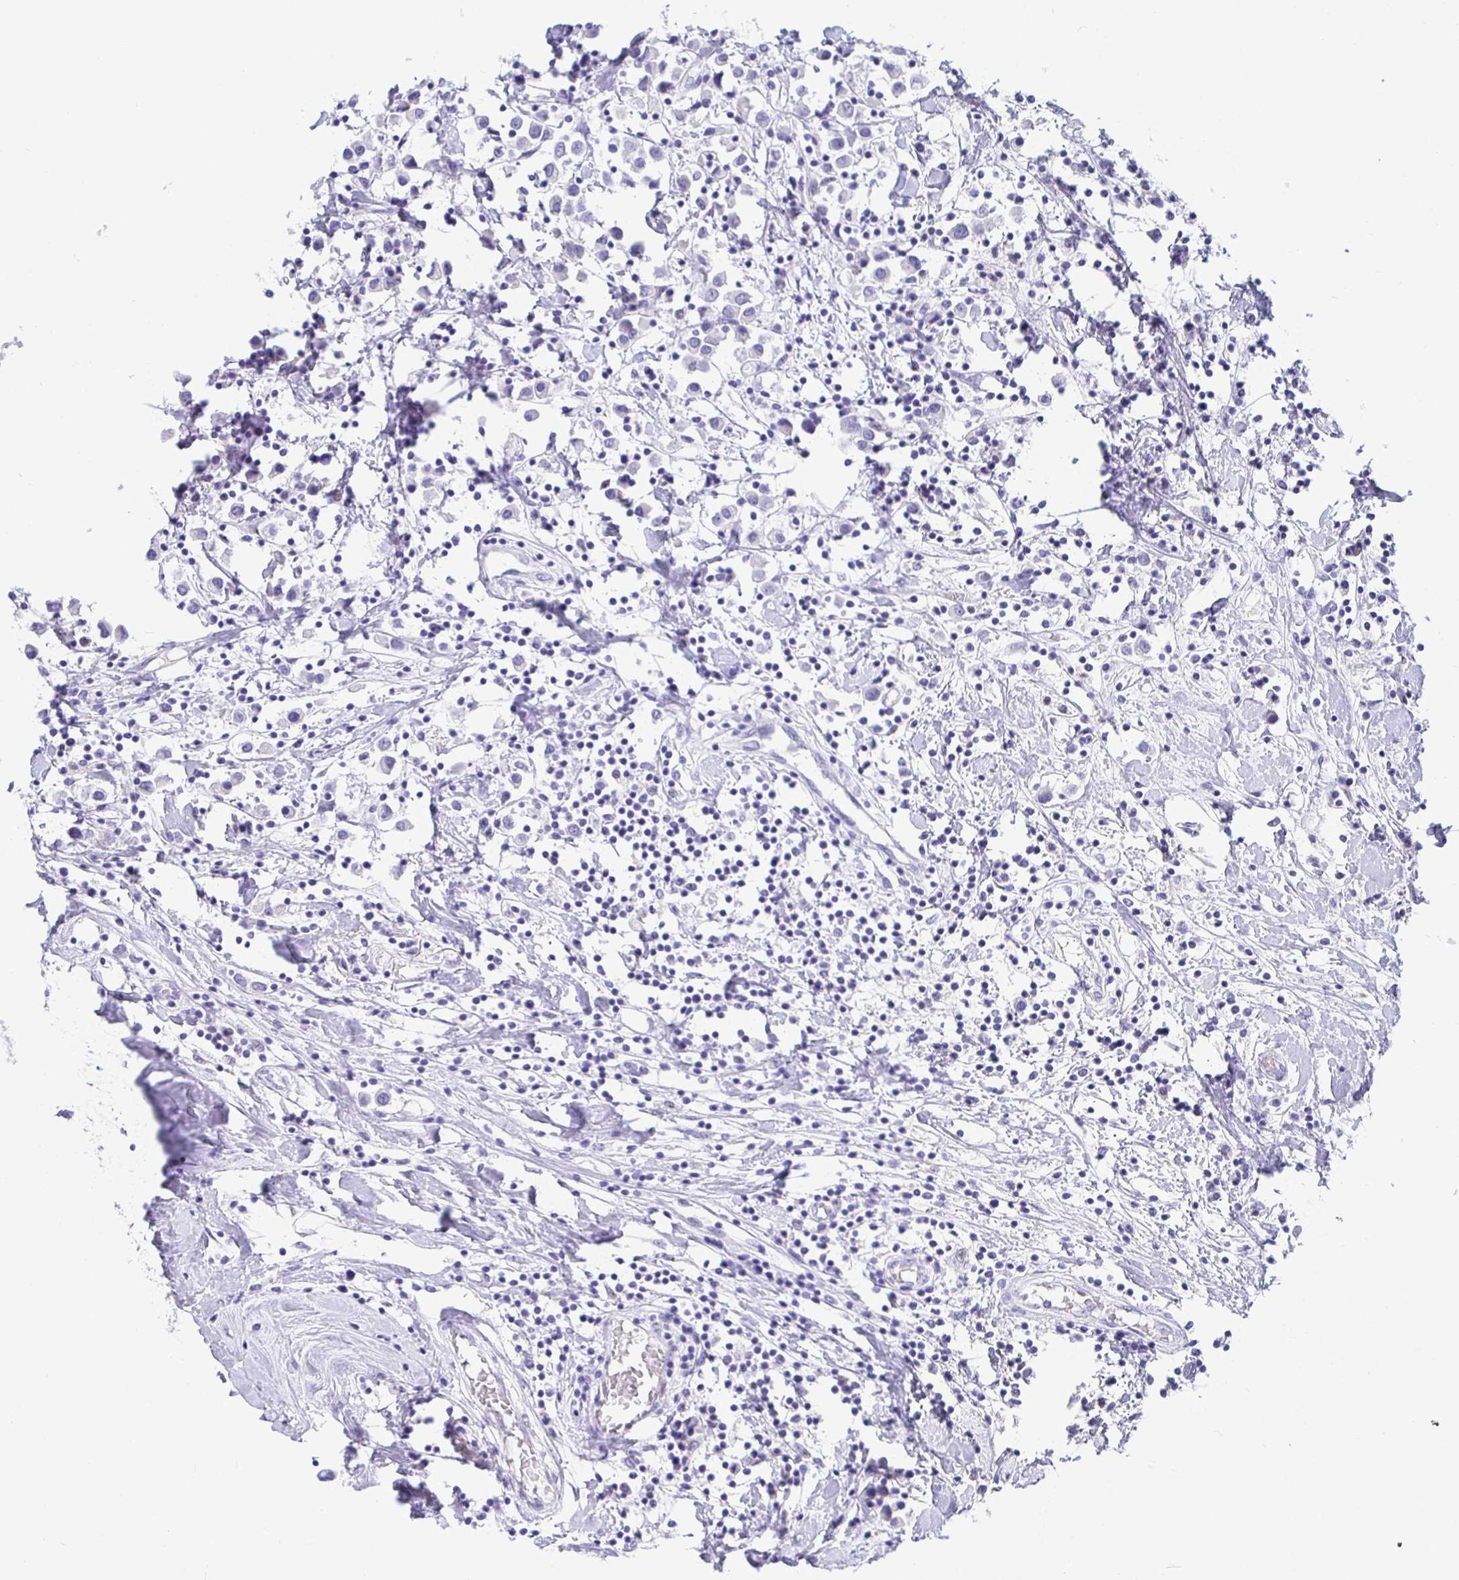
{"staining": {"intensity": "negative", "quantity": "none", "location": "none"}, "tissue": "breast cancer", "cell_type": "Tumor cells", "image_type": "cancer", "snomed": [{"axis": "morphology", "description": "Duct carcinoma"}, {"axis": "topography", "description": "Breast"}], "caption": "A high-resolution histopathology image shows immunohistochemistry staining of breast intraductal carcinoma, which displays no significant staining in tumor cells. Brightfield microscopy of immunohistochemistry (IHC) stained with DAB (3,3'-diaminobenzidine) (brown) and hematoxylin (blue), captured at high magnification.", "gene": "TMEM241", "patient": {"sex": "female", "age": 61}}